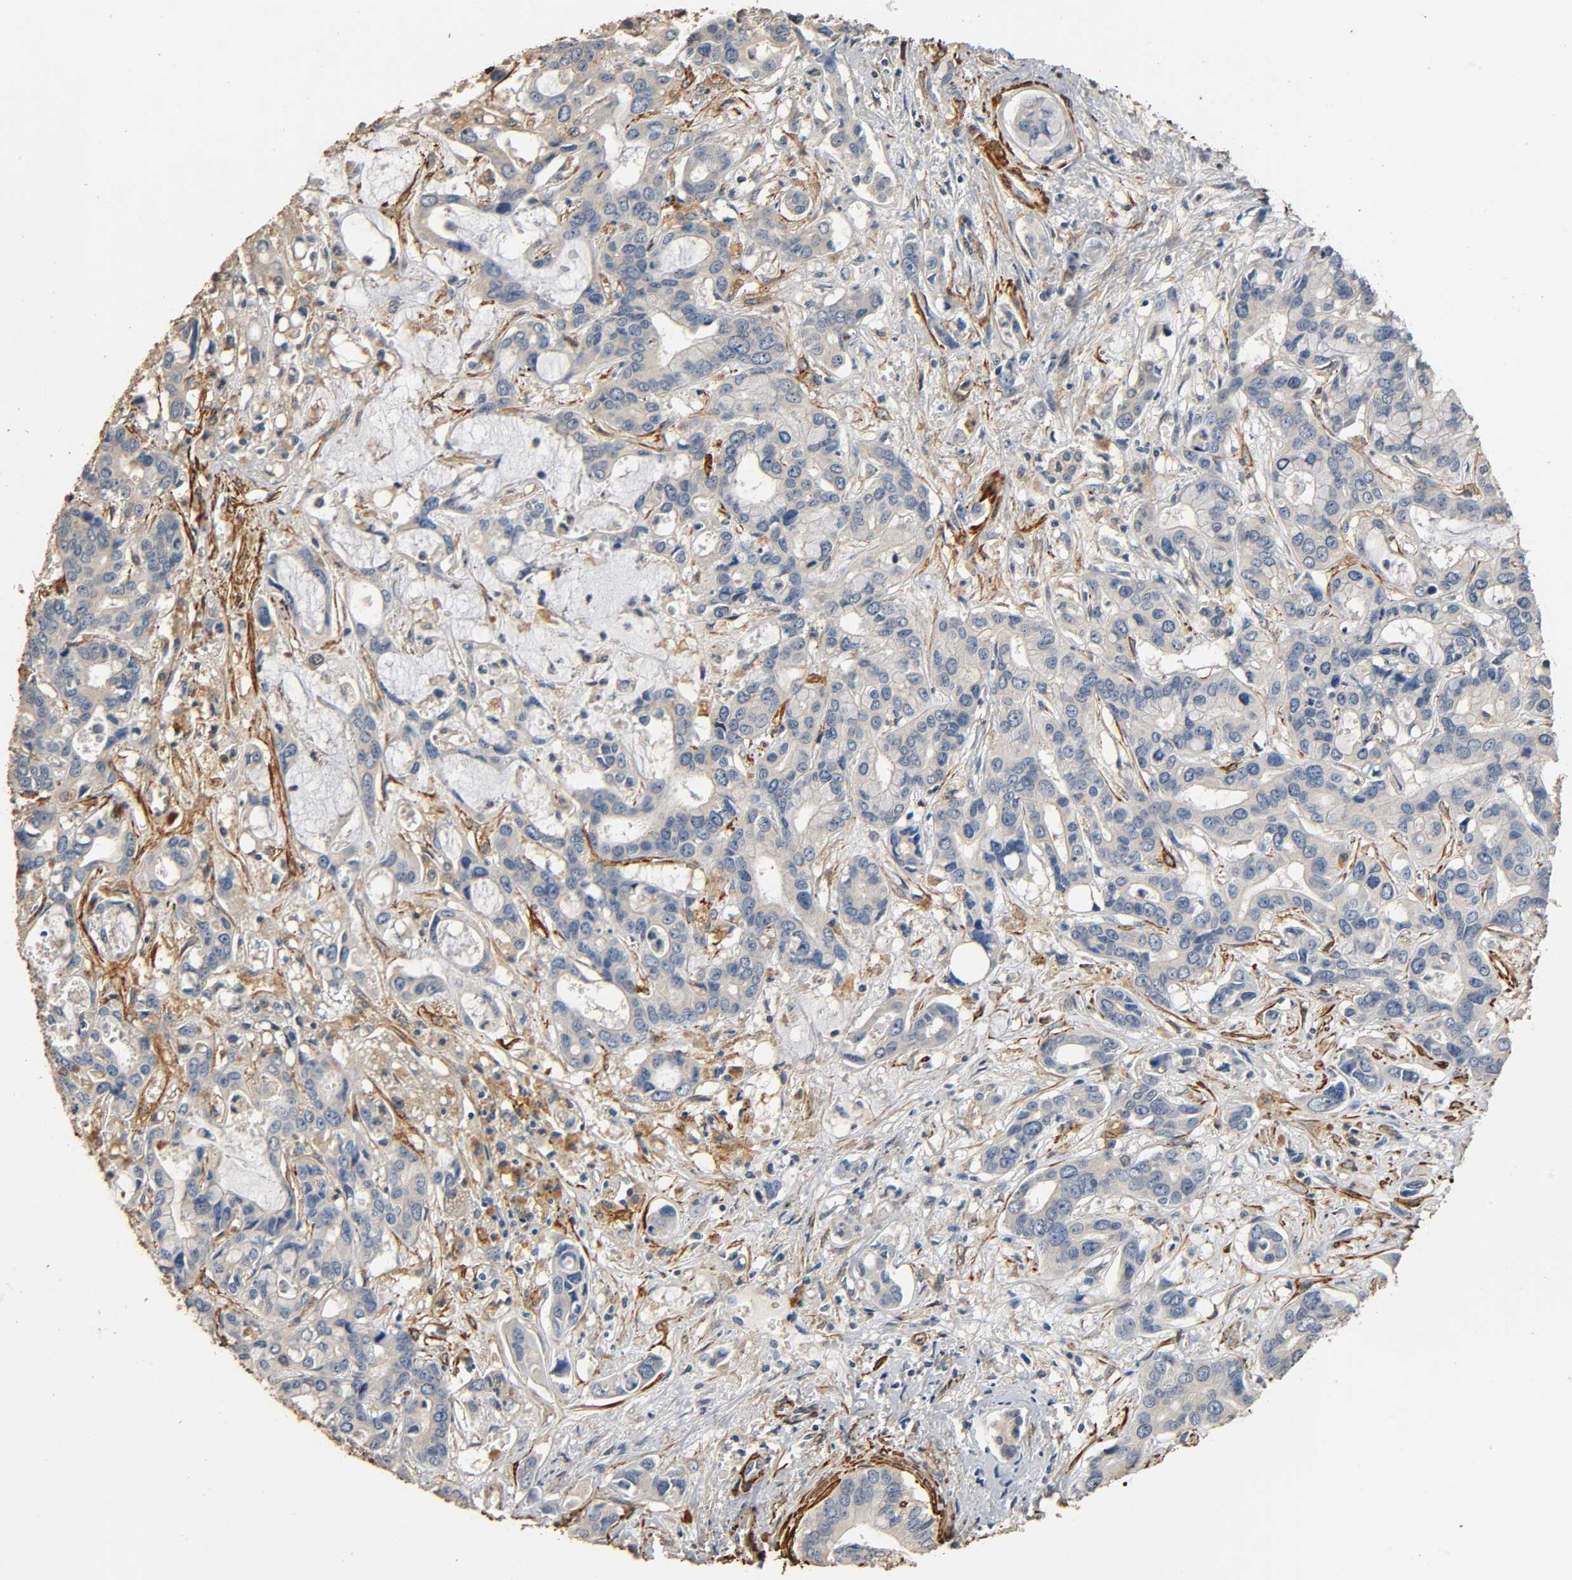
{"staining": {"intensity": "weak", "quantity": "25%-75%", "location": "cytoplasmic/membranous"}, "tissue": "liver cancer", "cell_type": "Tumor cells", "image_type": "cancer", "snomed": [{"axis": "morphology", "description": "Cholangiocarcinoma"}, {"axis": "topography", "description": "Liver"}], "caption": "A brown stain labels weak cytoplasmic/membranous positivity of a protein in human liver cancer (cholangiocarcinoma) tumor cells. The staining was performed using DAB (3,3'-diaminobenzidine), with brown indicating positive protein expression. Nuclei are stained blue with hematoxylin.", "gene": "GSTA3", "patient": {"sex": "female", "age": 65}}